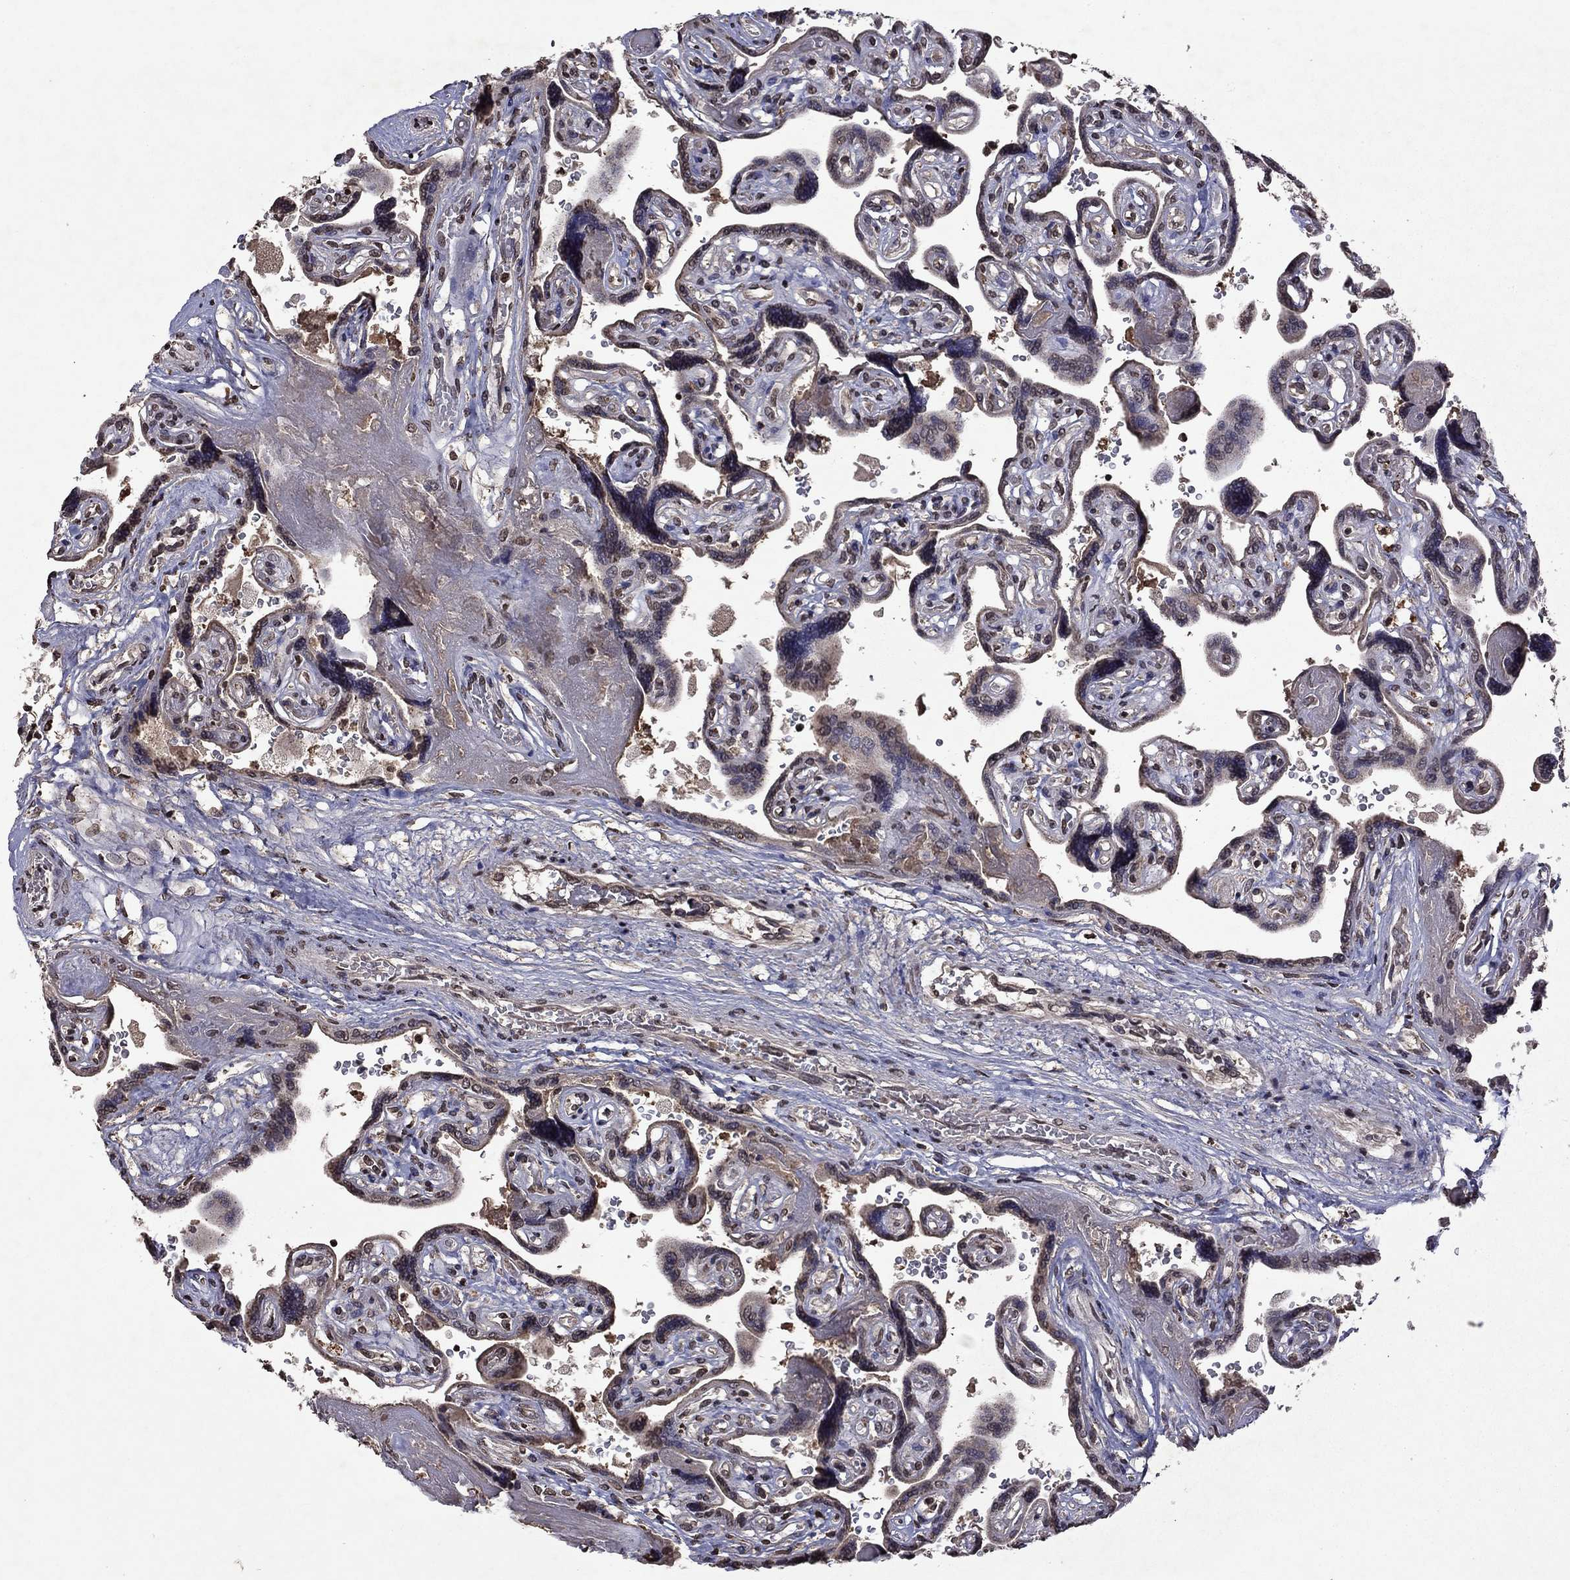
{"staining": {"intensity": "negative", "quantity": "none", "location": "none"}, "tissue": "placenta", "cell_type": "Decidual cells", "image_type": "normal", "snomed": [{"axis": "morphology", "description": "Normal tissue, NOS"}, {"axis": "topography", "description": "Placenta"}], "caption": "Immunohistochemistry histopathology image of normal human placenta stained for a protein (brown), which shows no expression in decidual cells. (Brightfield microscopy of DAB (3,3'-diaminobenzidine) immunohistochemistry at high magnification).", "gene": "NLGN1", "patient": {"sex": "female", "age": 32}}